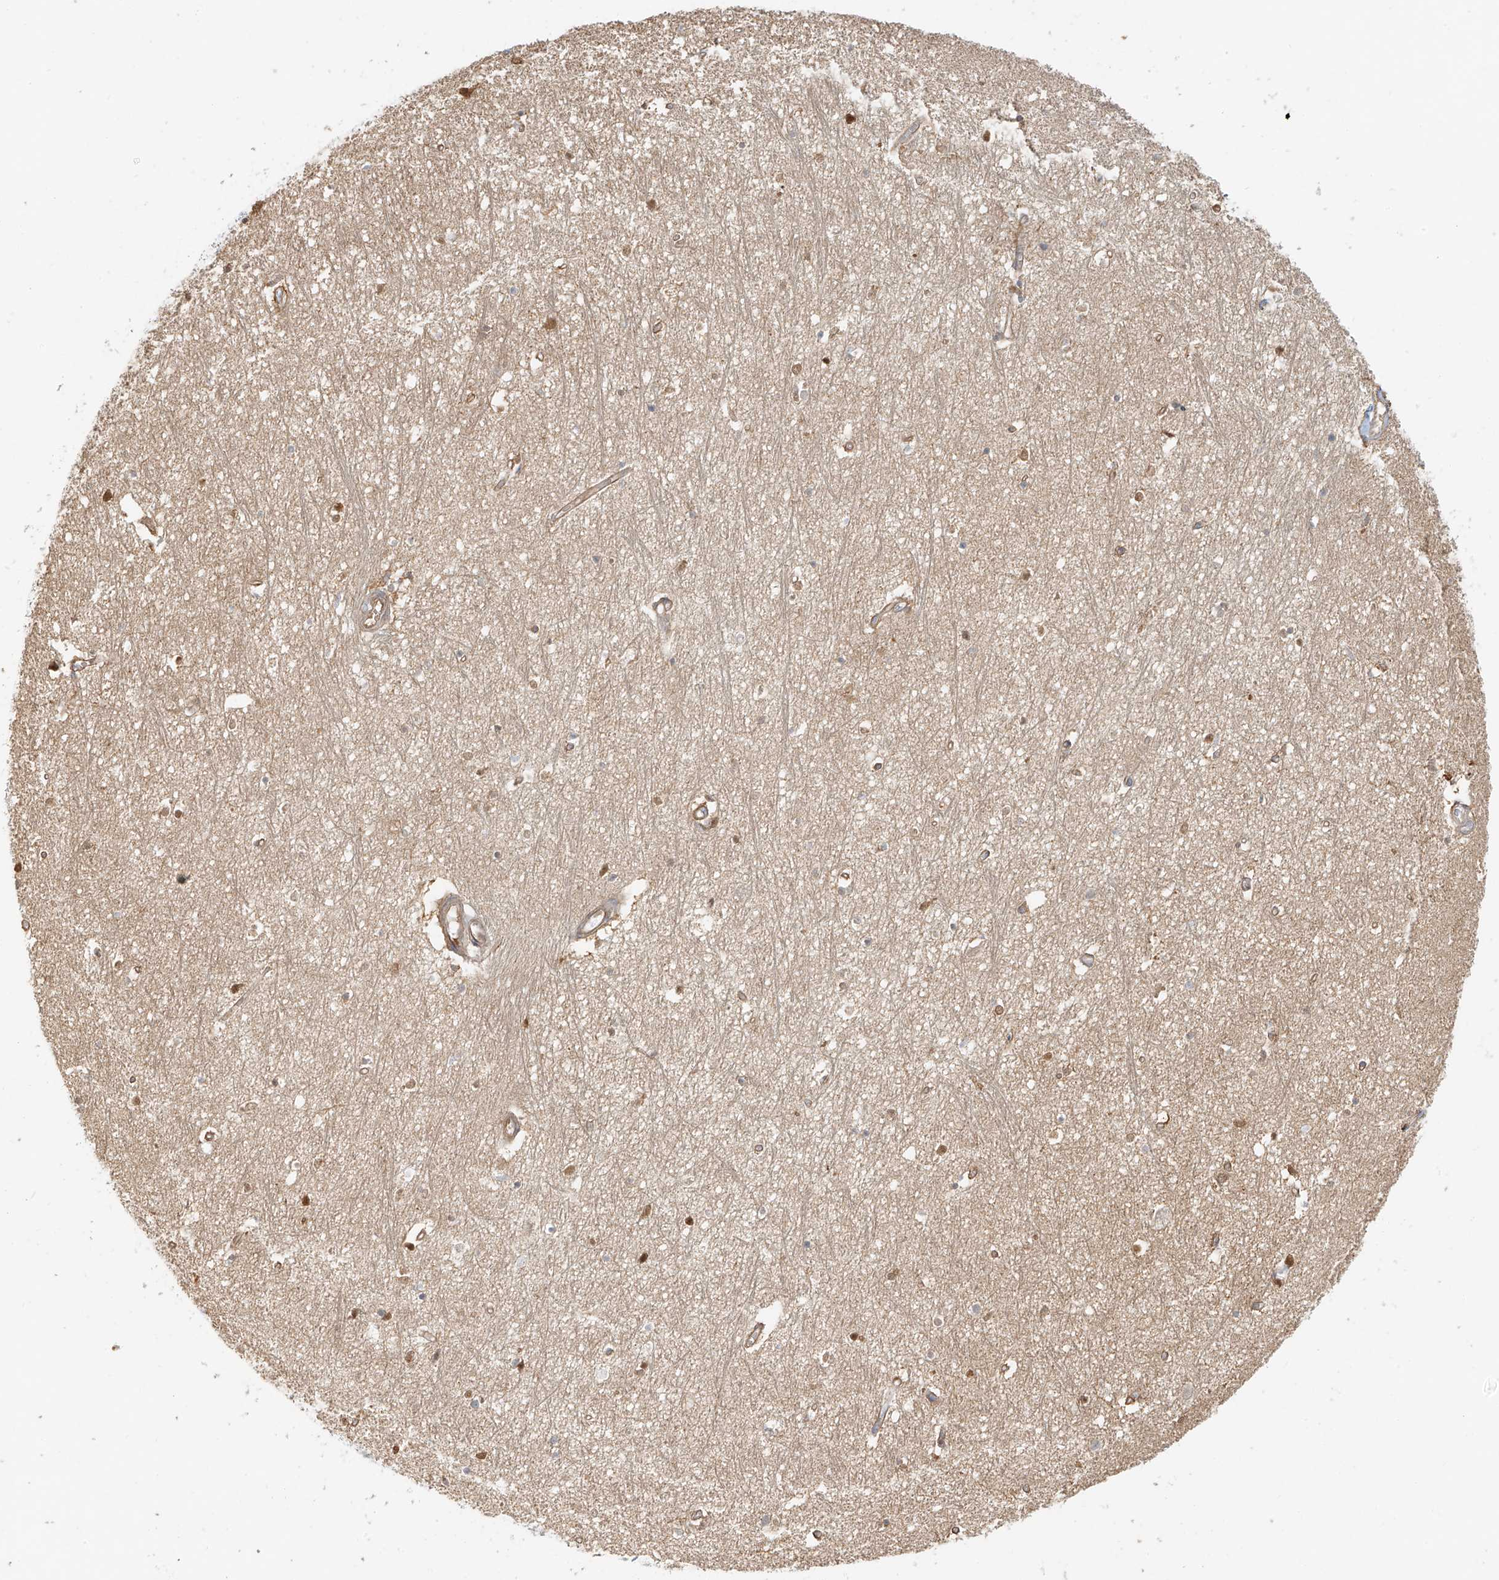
{"staining": {"intensity": "moderate", "quantity": "<25%", "location": "cytoplasmic/membranous"}, "tissue": "hippocampus", "cell_type": "Glial cells", "image_type": "normal", "snomed": [{"axis": "morphology", "description": "Normal tissue, NOS"}, {"axis": "topography", "description": "Hippocampus"}], "caption": "Immunohistochemical staining of unremarkable hippocampus reveals moderate cytoplasmic/membranous protein positivity in approximately <25% of glial cells. (DAB (3,3'-diaminobenzidine) IHC with brightfield microscopy, high magnification).", "gene": "UPK1B", "patient": {"sex": "female", "age": 64}}